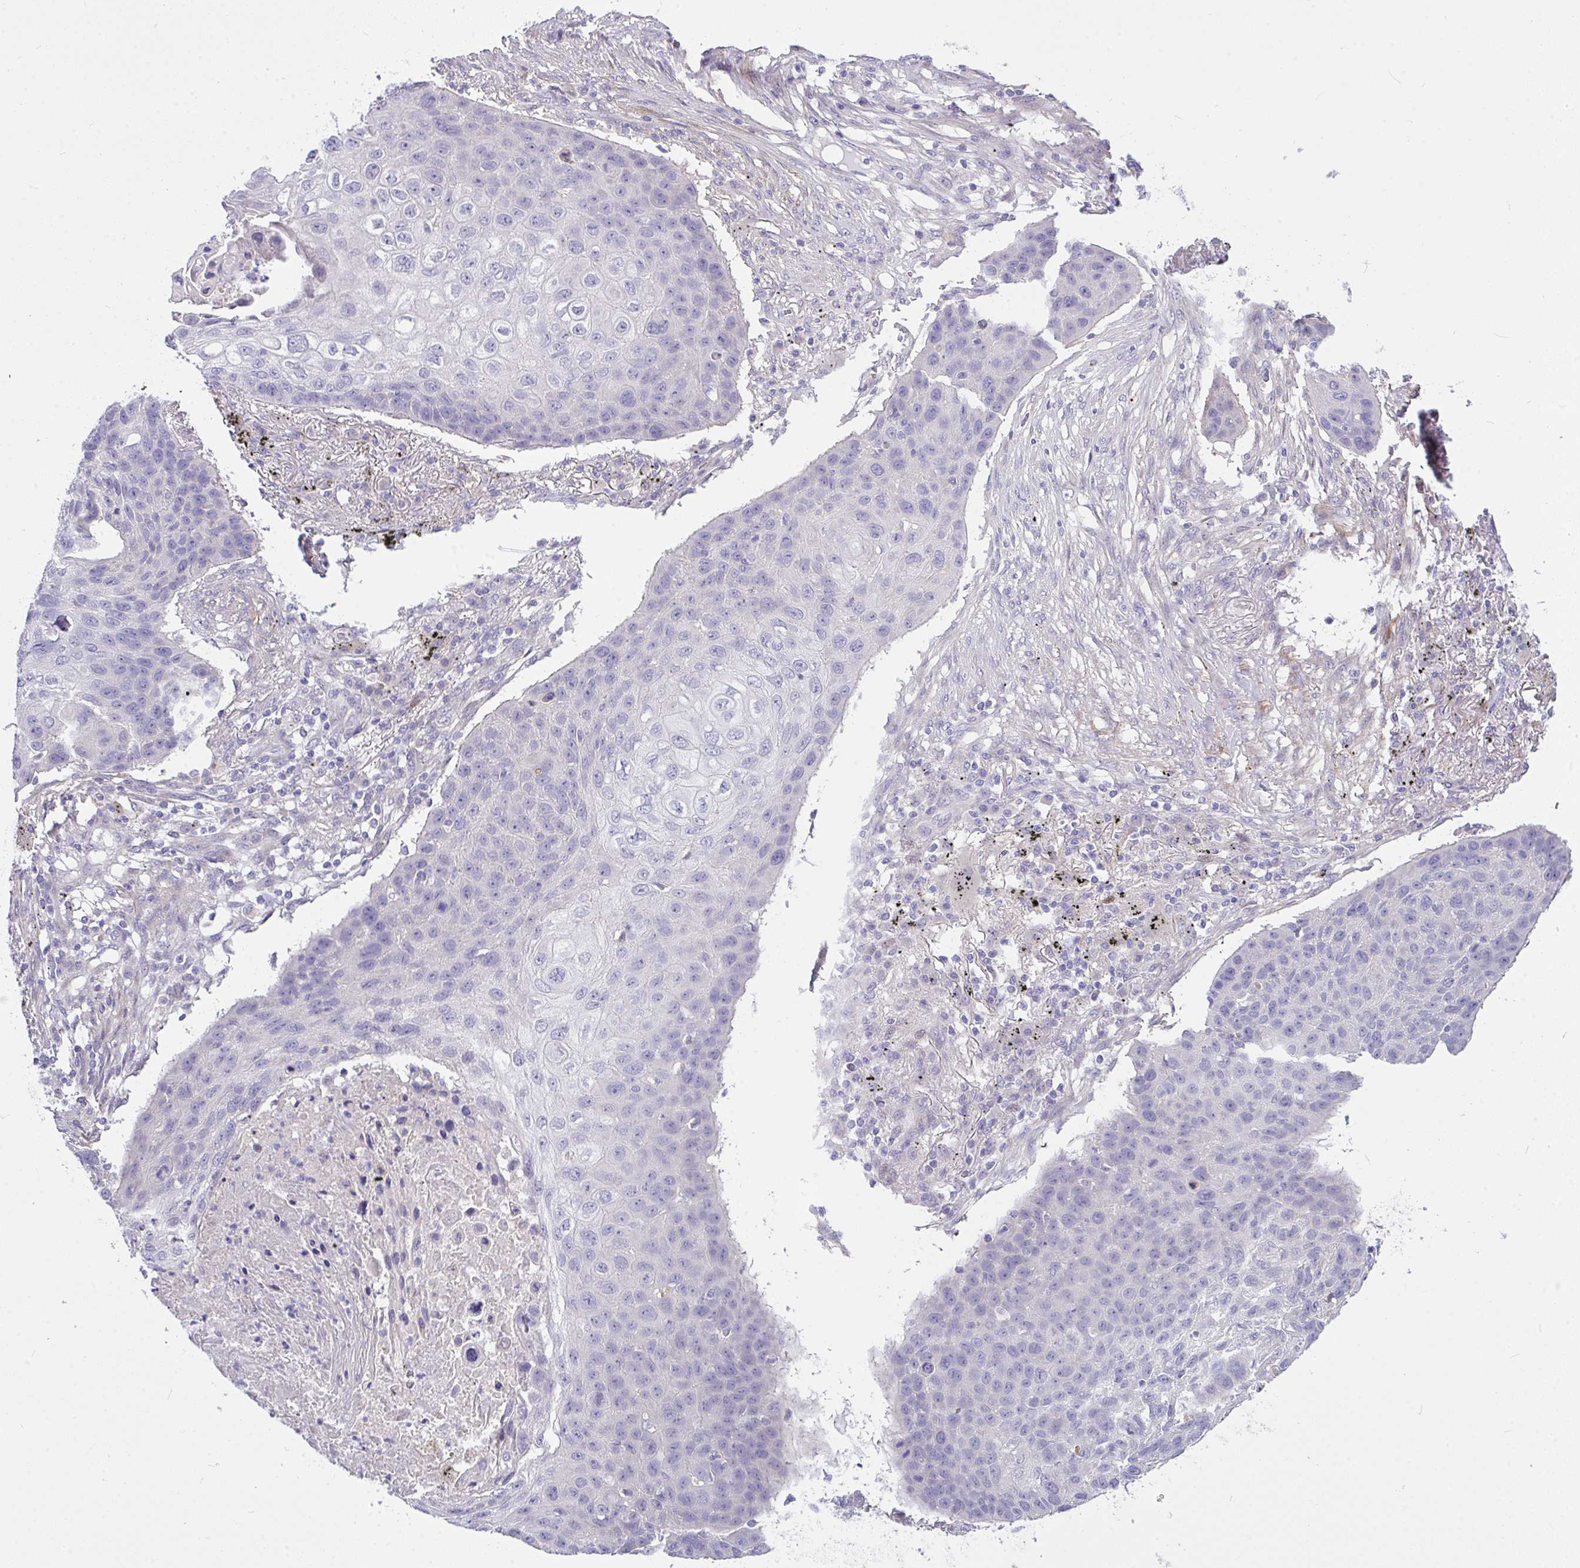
{"staining": {"intensity": "negative", "quantity": "none", "location": "none"}, "tissue": "lung cancer", "cell_type": "Tumor cells", "image_type": "cancer", "snomed": [{"axis": "morphology", "description": "Squamous cell carcinoma, NOS"}, {"axis": "topography", "description": "Lung"}], "caption": "The histopathology image exhibits no significant staining in tumor cells of squamous cell carcinoma (lung). (DAB immunohistochemistry with hematoxylin counter stain).", "gene": "MOCS1", "patient": {"sex": "female", "age": 63}}